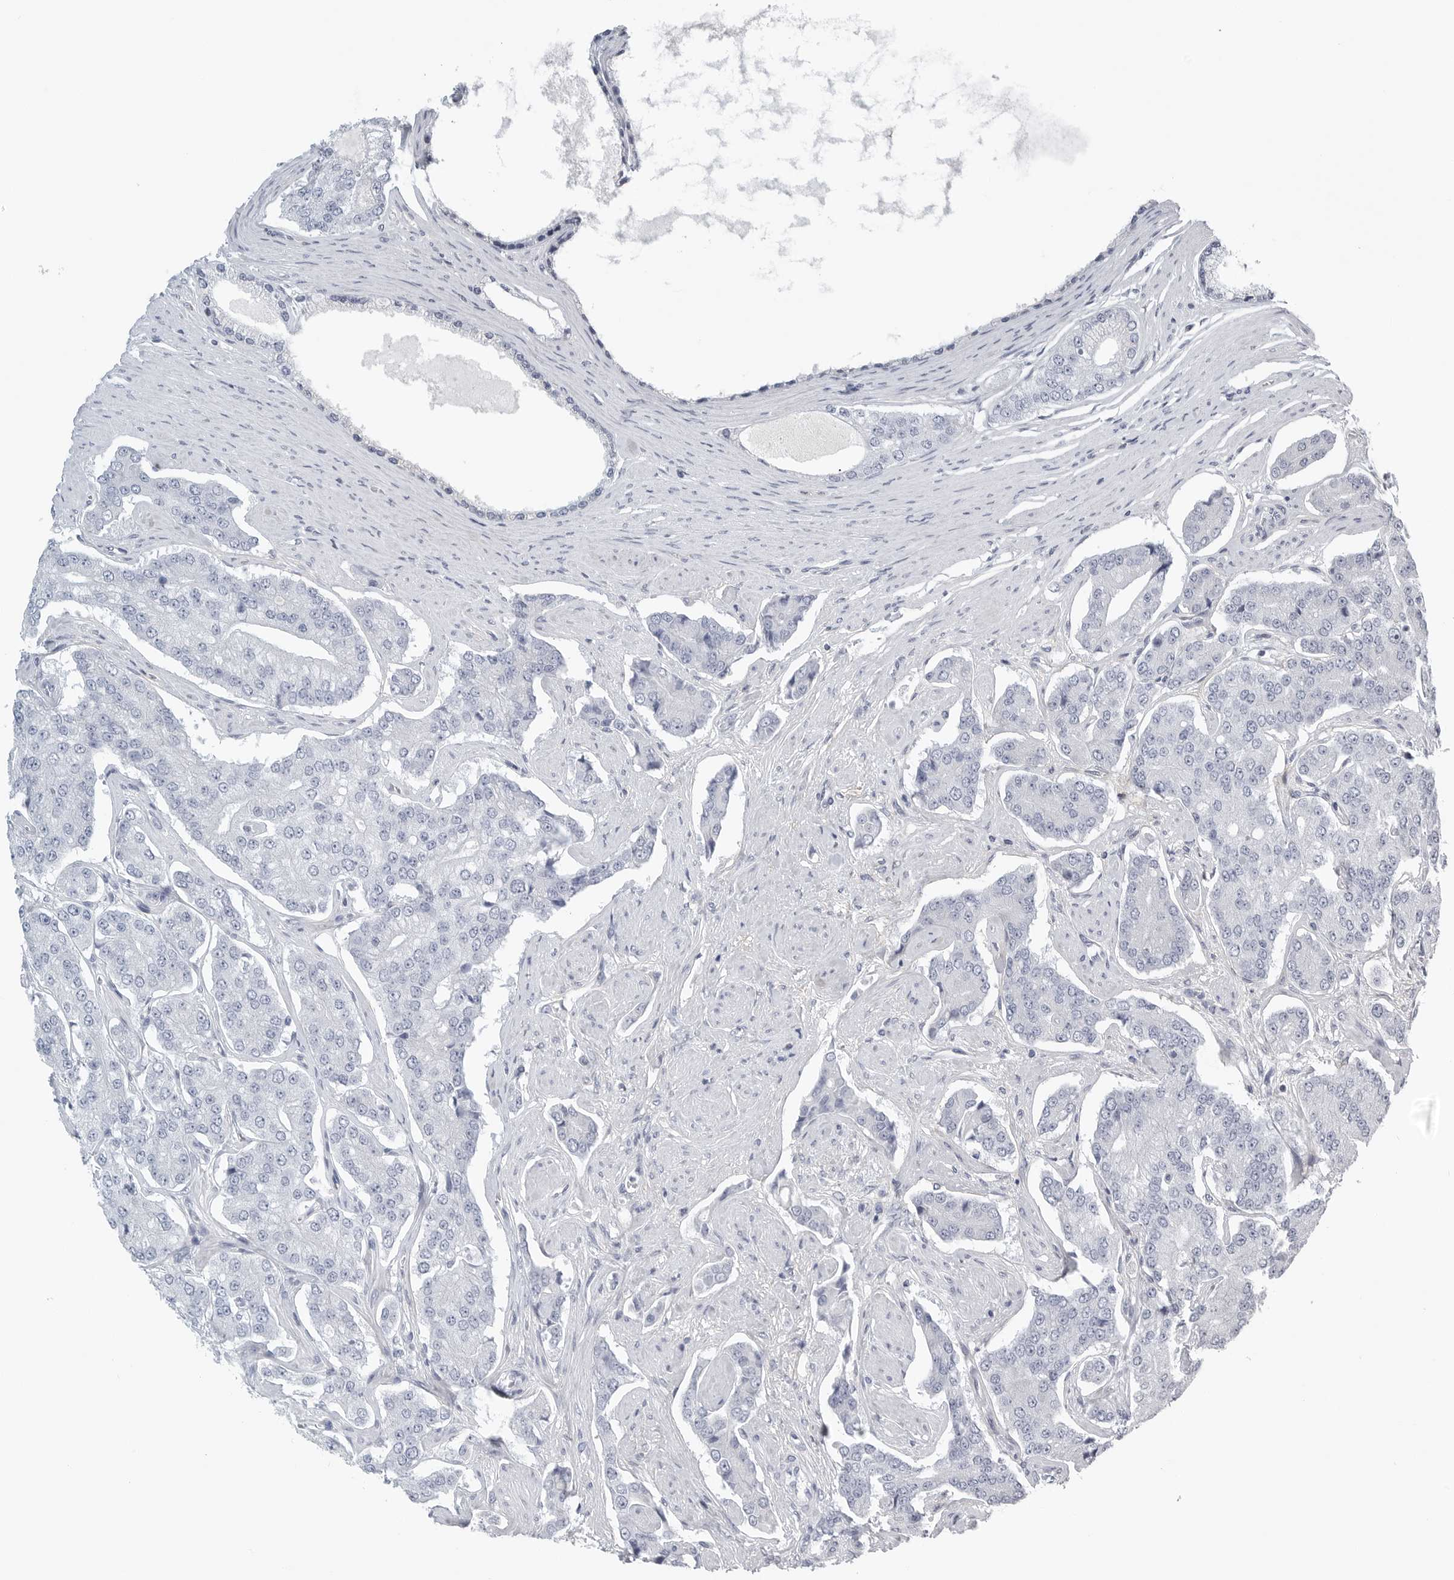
{"staining": {"intensity": "negative", "quantity": "none", "location": "none"}, "tissue": "prostate cancer", "cell_type": "Tumor cells", "image_type": "cancer", "snomed": [{"axis": "morphology", "description": "Adenocarcinoma, High grade"}, {"axis": "topography", "description": "Prostate"}], "caption": "A high-resolution photomicrograph shows immunohistochemistry staining of adenocarcinoma (high-grade) (prostate), which reveals no significant expression in tumor cells.", "gene": "TNR", "patient": {"sex": "male", "age": 71}}